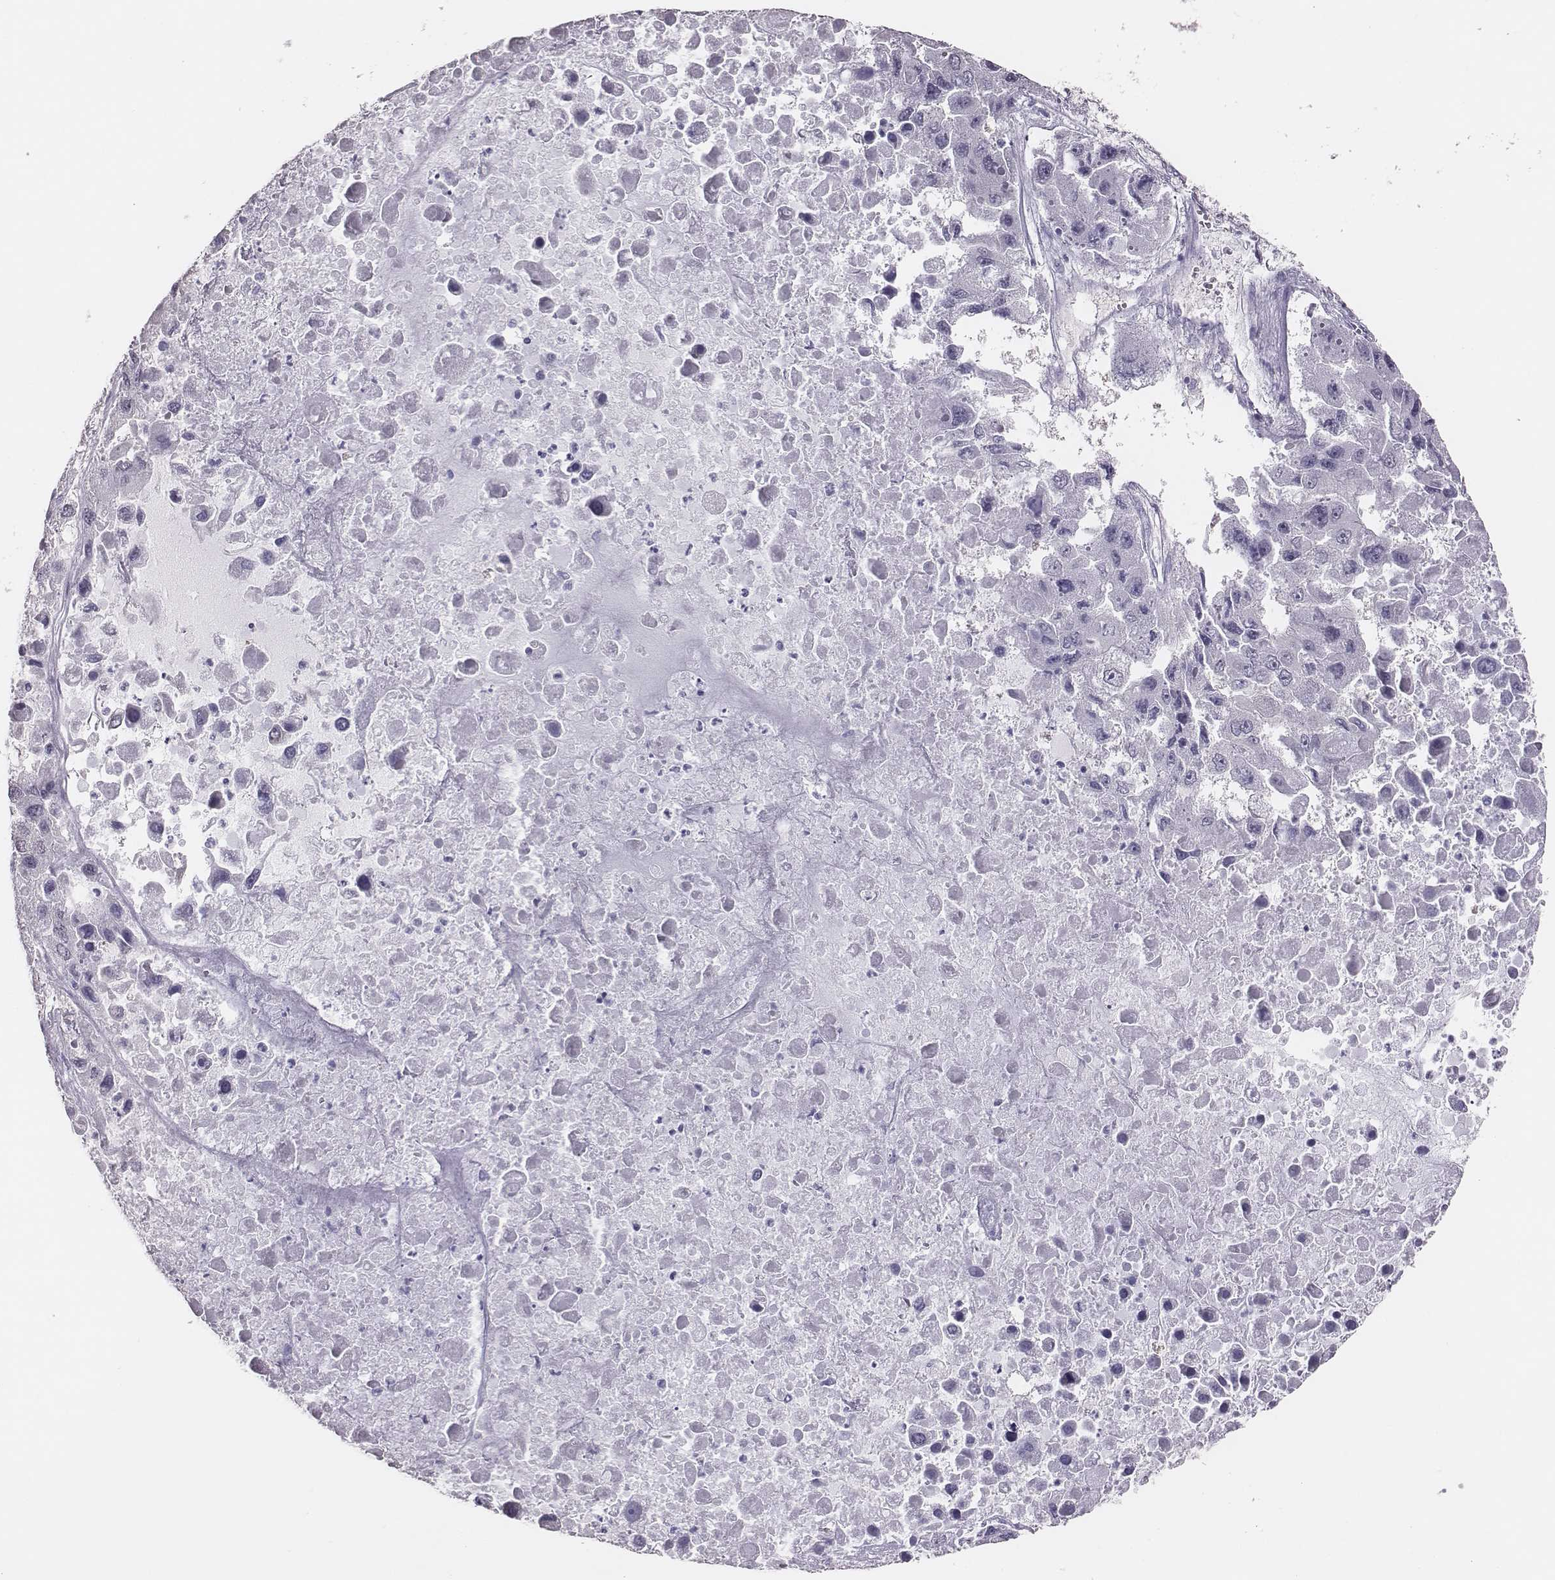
{"staining": {"intensity": "negative", "quantity": "none", "location": "none"}, "tissue": "liver cancer", "cell_type": "Tumor cells", "image_type": "cancer", "snomed": [{"axis": "morphology", "description": "Carcinoma, Hepatocellular, NOS"}, {"axis": "topography", "description": "Liver"}], "caption": "DAB immunohistochemical staining of liver cancer (hepatocellular carcinoma) demonstrates no significant positivity in tumor cells.", "gene": "SCML2", "patient": {"sex": "female", "age": 41}}